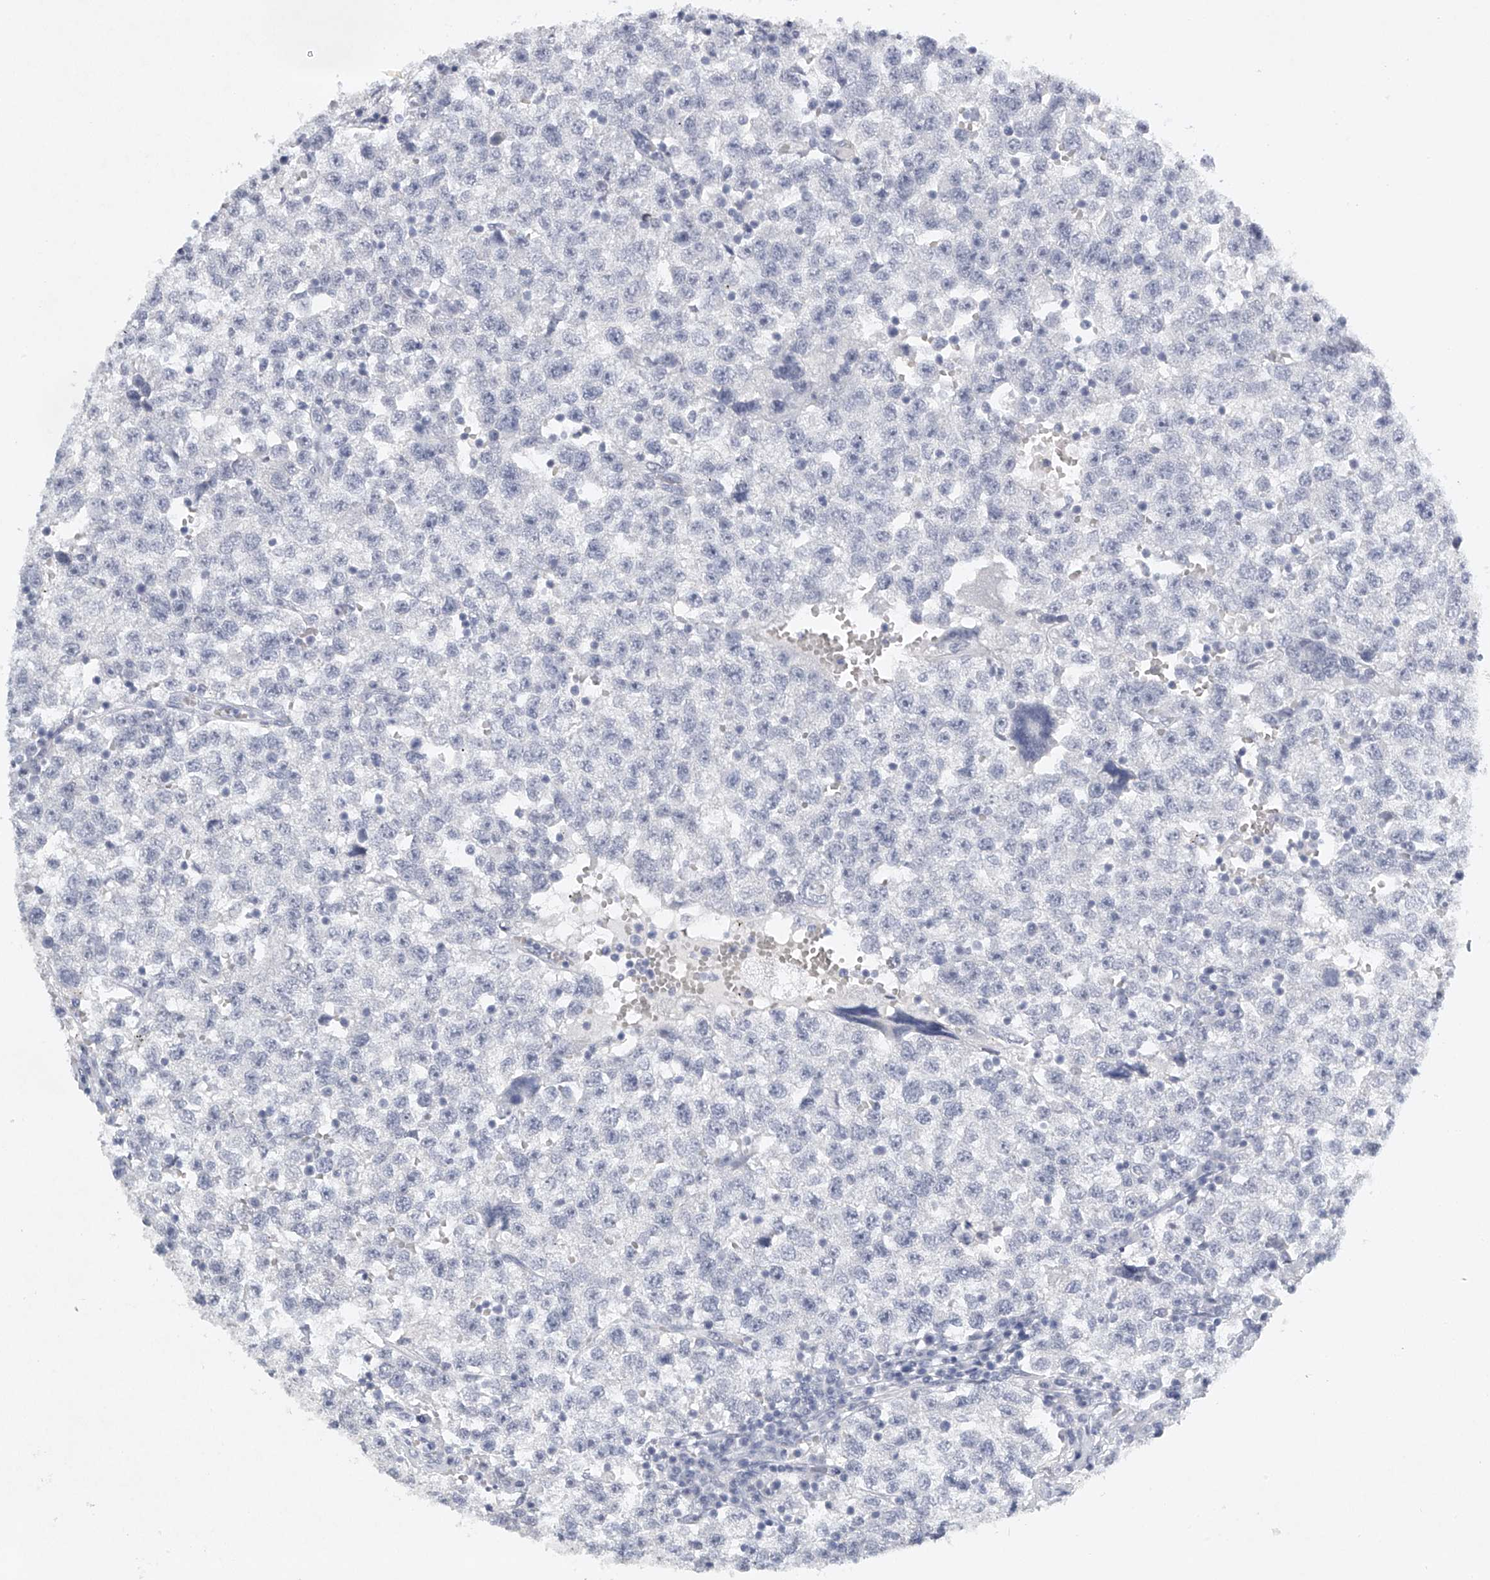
{"staining": {"intensity": "negative", "quantity": "none", "location": "none"}, "tissue": "testis cancer", "cell_type": "Tumor cells", "image_type": "cancer", "snomed": [{"axis": "morphology", "description": "Seminoma, NOS"}, {"axis": "topography", "description": "Testis"}], "caption": "This histopathology image is of seminoma (testis) stained with immunohistochemistry (IHC) to label a protein in brown with the nuclei are counter-stained blue. There is no expression in tumor cells.", "gene": "FAT2", "patient": {"sex": "male", "age": 22}}